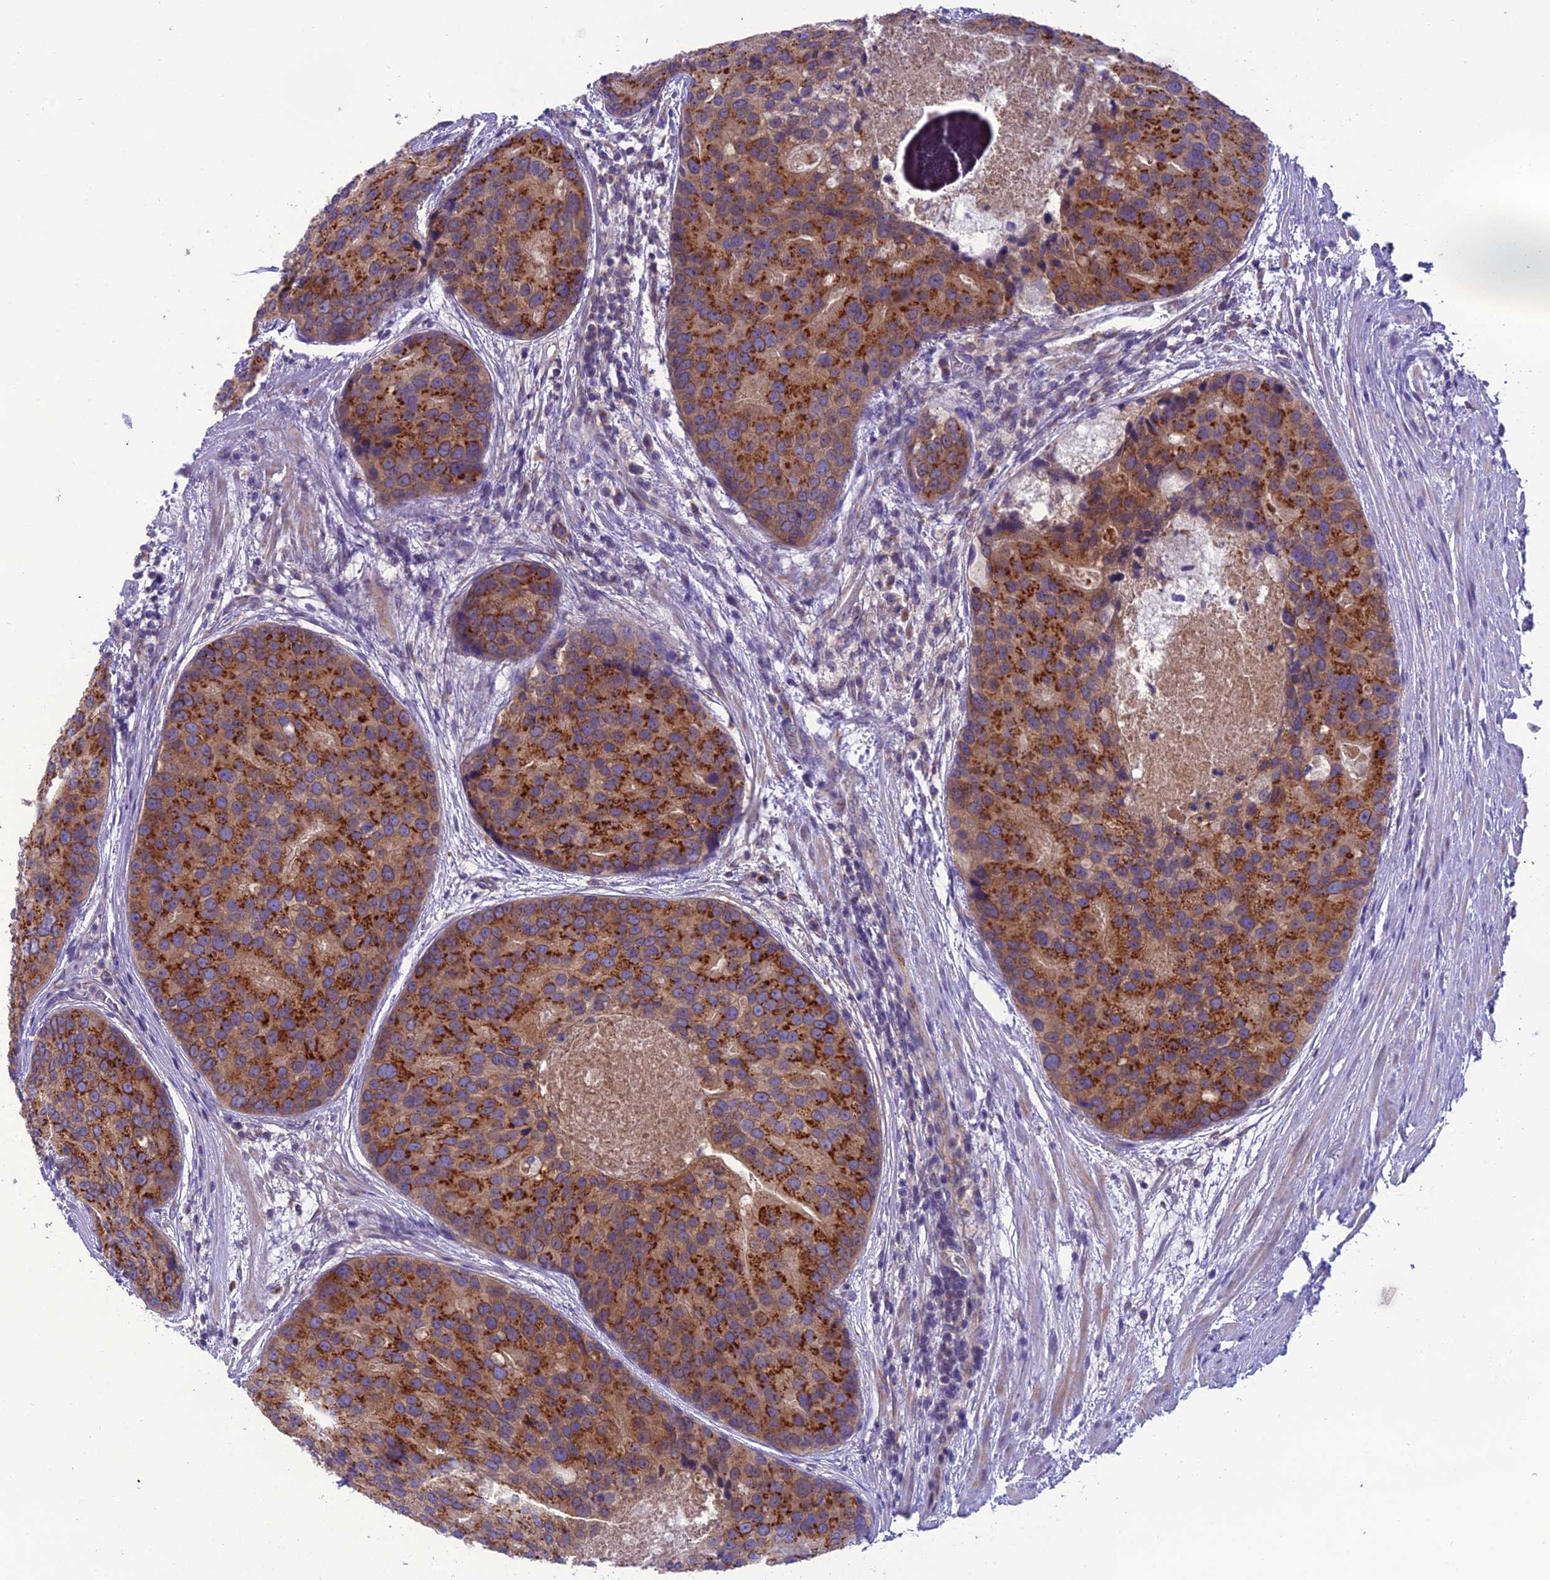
{"staining": {"intensity": "strong", "quantity": ">75%", "location": "cytoplasmic/membranous"}, "tissue": "prostate cancer", "cell_type": "Tumor cells", "image_type": "cancer", "snomed": [{"axis": "morphology", "description": "Adenocarcinoma, High grade"}, {"axis": "topography", "description": "Prostate"}], "caption": "Human prostate cancer stained for a protein (brown) demonstrates strong cytoplasmic/membranous positive expression in approximately >75% of tumor cells.", "gene": "GOLPH3", "patient": {"sex": "male", "age": 62}}